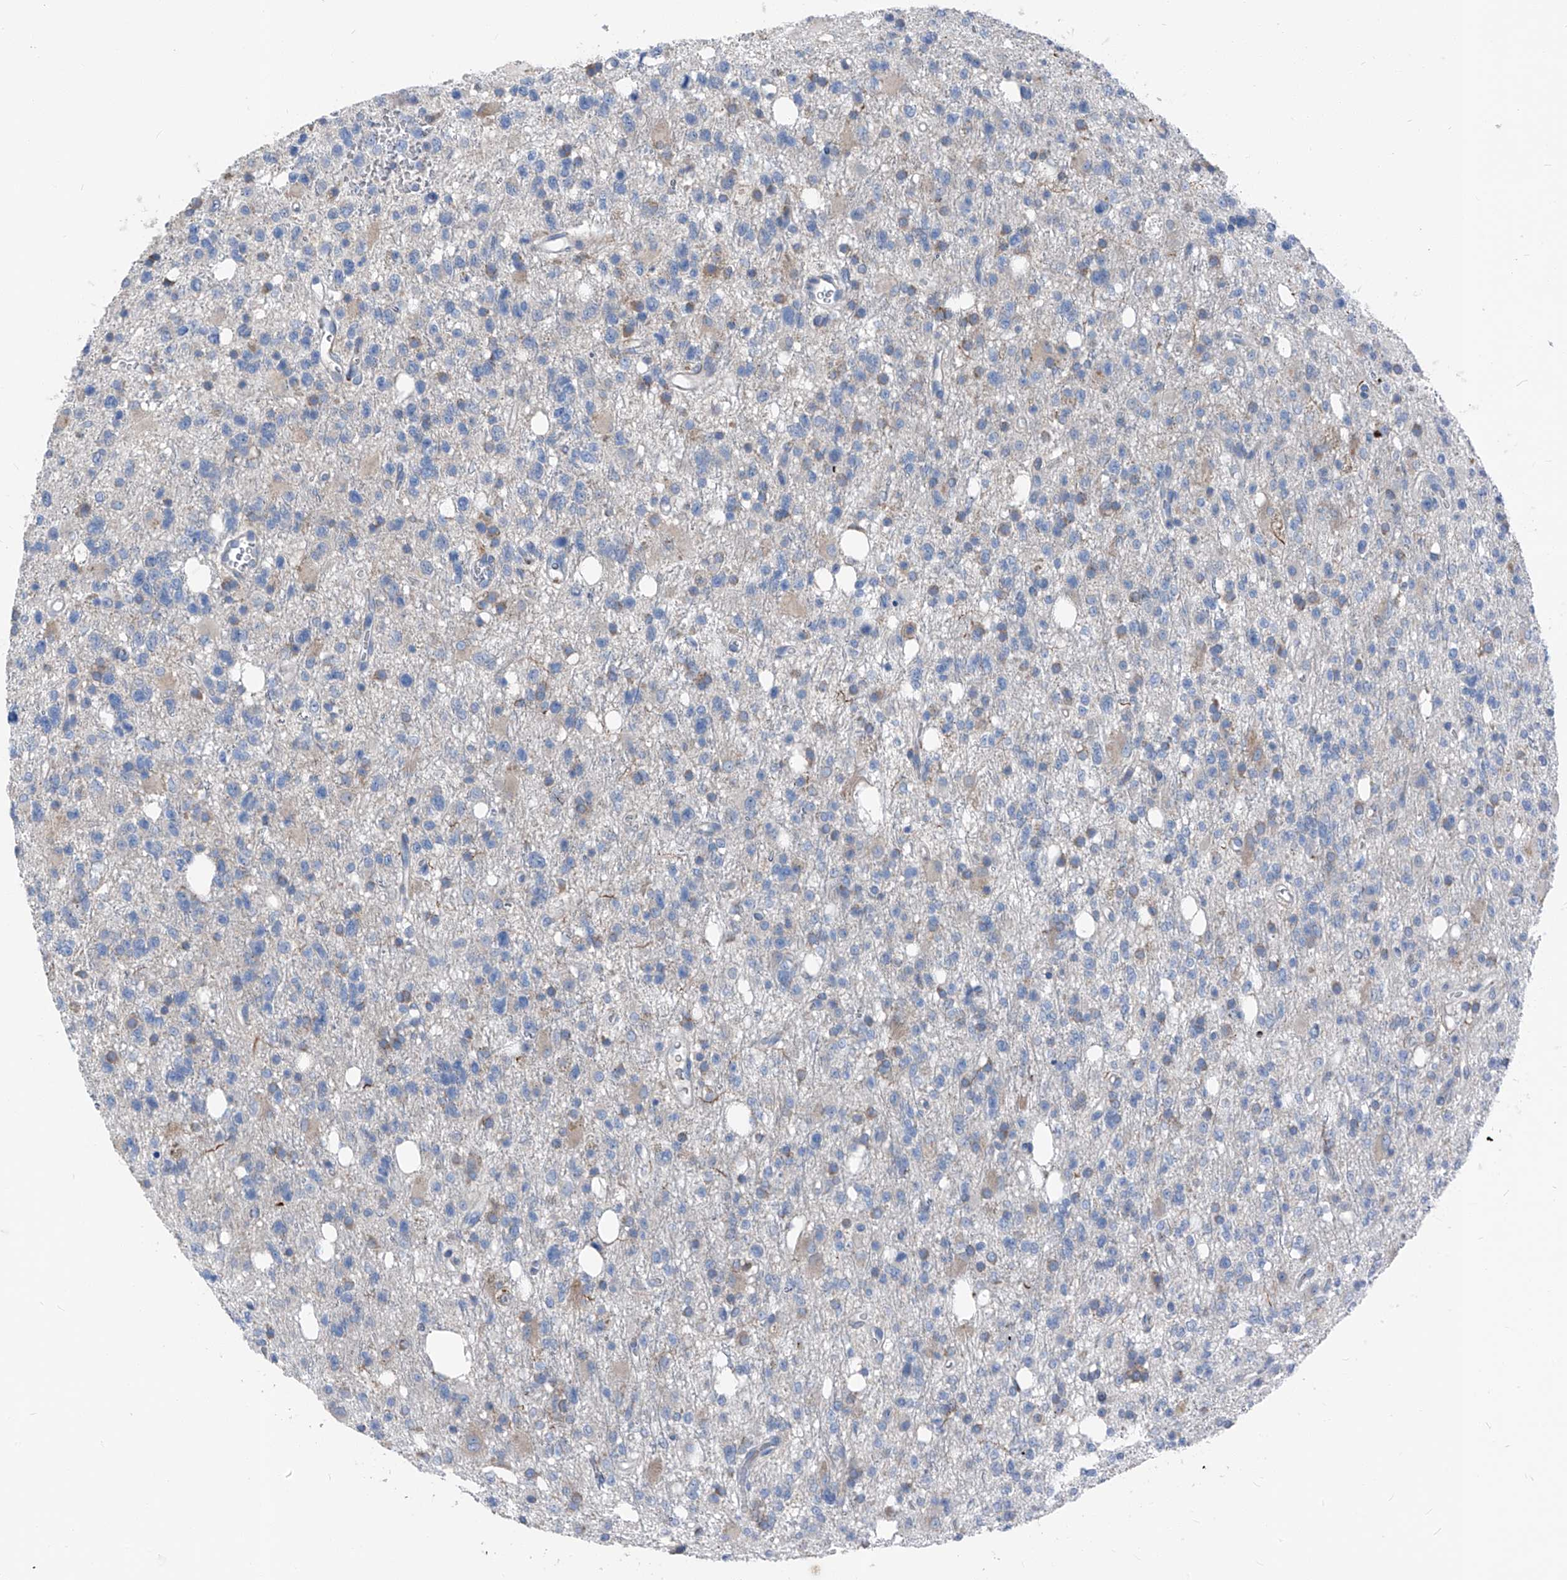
{"staining": {"intensity": "negative", "quantity": "none", "location": "none"}, "tissue": "glioma", "cell_type": "Tumor cells", "image_type": "cancer", "snomed": [{"axis": "morphology", "description": "Glioma, malignant, High grade"}, {"axis": "topography", "description": "Brain"}], "caption": "IHC photomicrograph of neoplastic tissue: glioma stained with DAB (3,3'-diaminobenzidine) displays no significant protein expression in tumor cells.", "gene": "IFI27", "patient": {"sex": "female", "age": 62}}